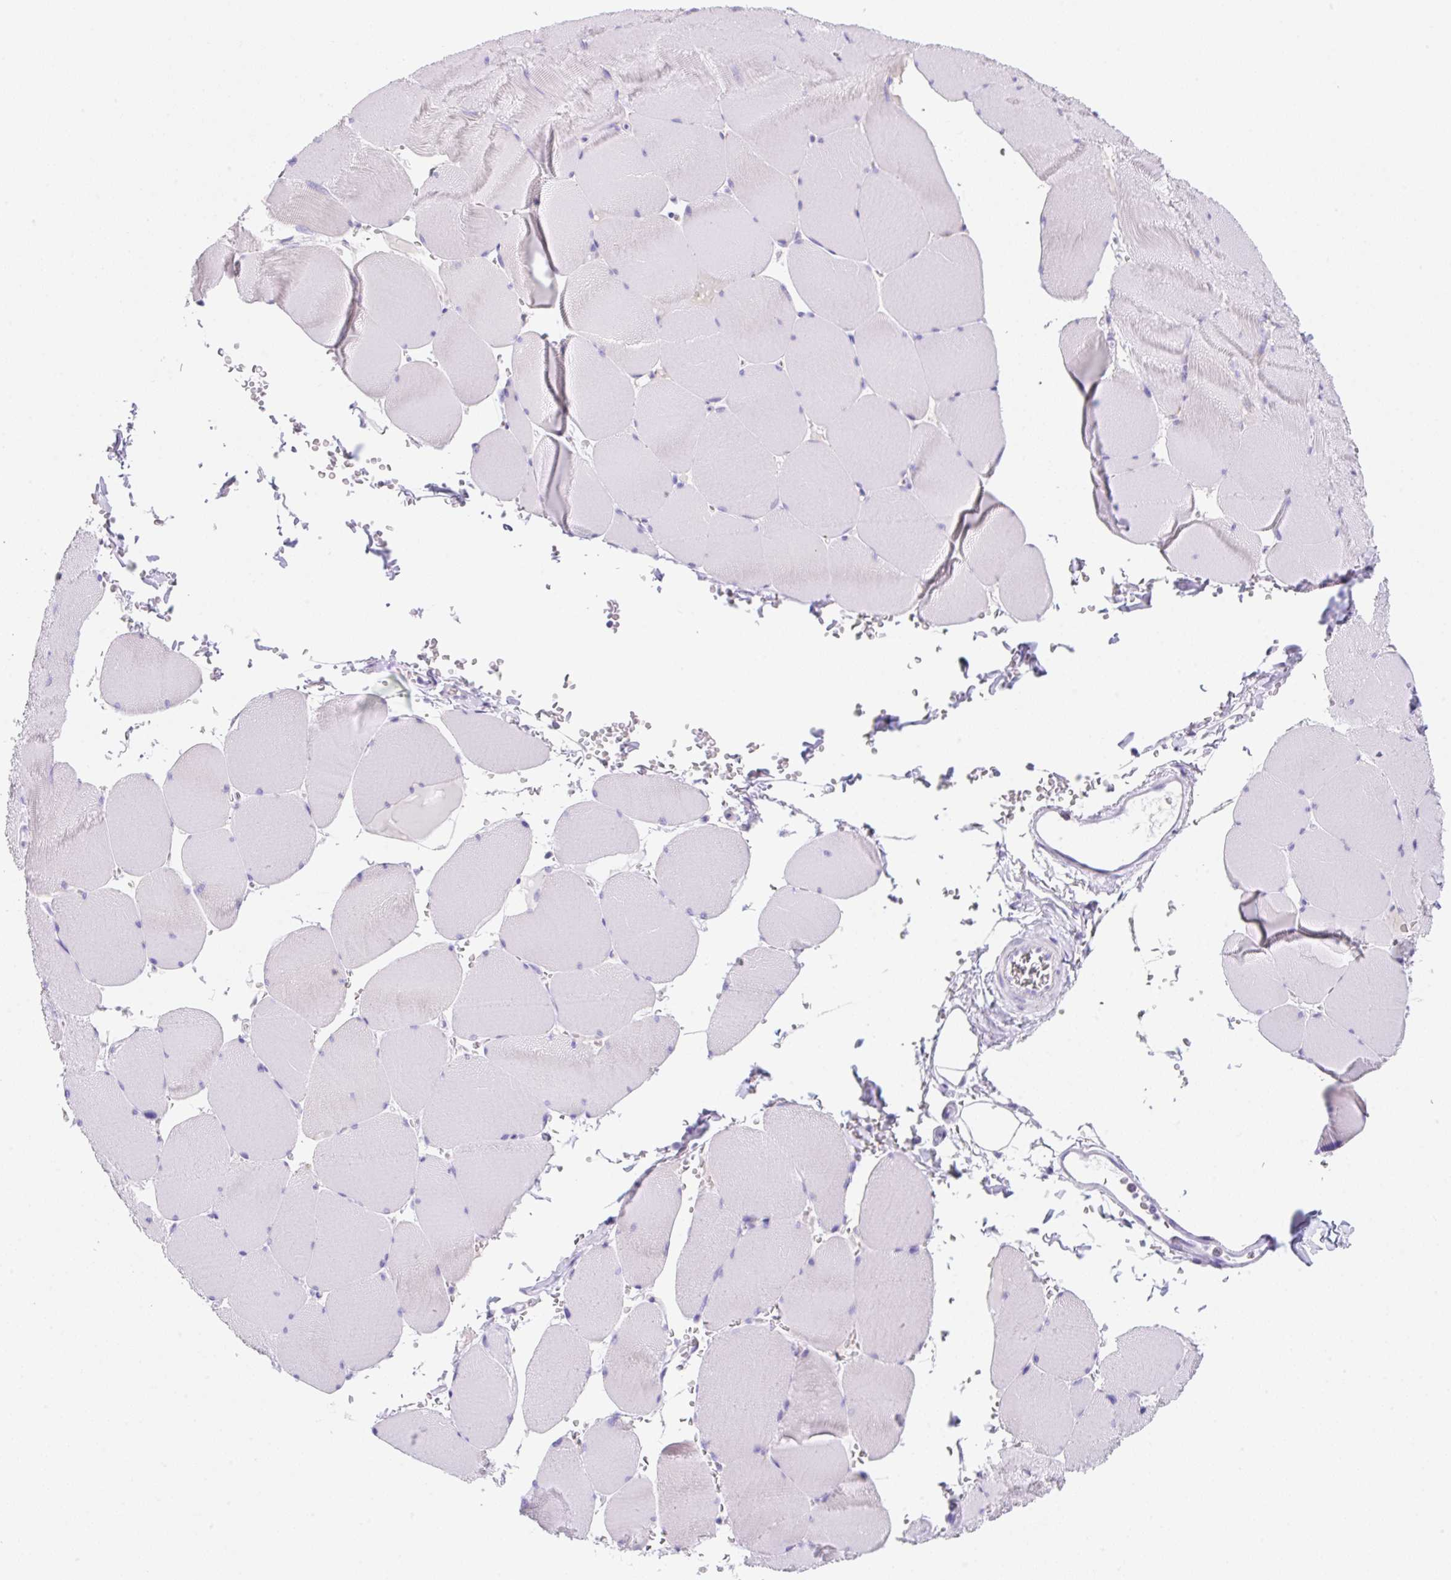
{"staining": {"intensity": "negative", "quantity": "none", "location": "none"}, "tissue": "skeletal muscle", "cell_type": "Myocytes", "image_type": "normal", "snomed": [{"axis": "morphology", "description": "Normal tissue, NOS"}, {"axis": "topography", "description": "Skeletal muscle"}, {"axis": "topography", "description": "Head-Neck"}], "caption": "An image of skeletal muscle stained for a protein exhibits no brown staining in myocytes.", "gene": "KLK8", "patient": {"sex": "male", "age": 66}}